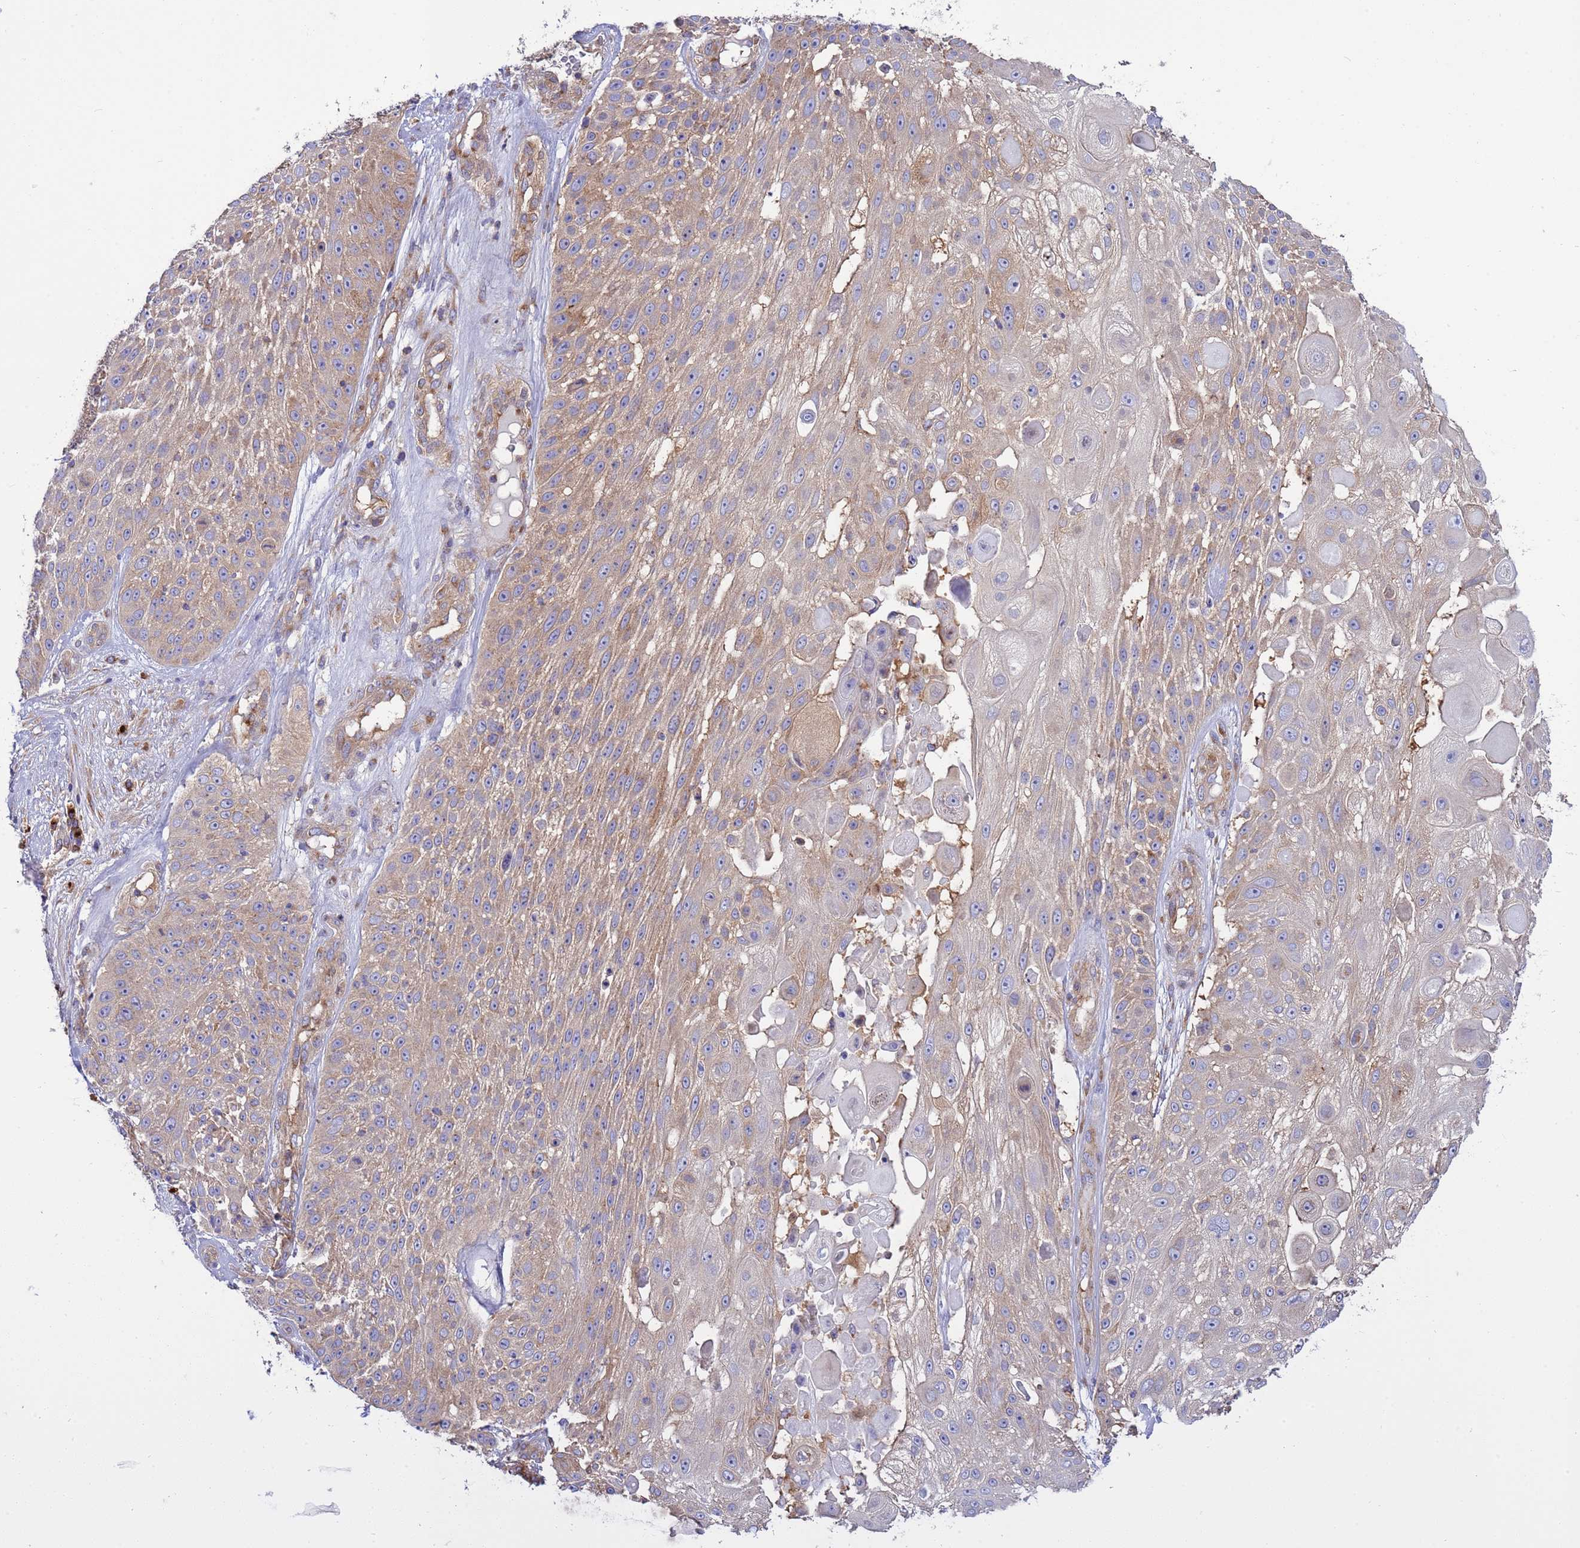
{"staining": {"intensity": "weak", "quantity": "25%-75%", "location": "cytoplasmic/membranous"}, "tissue": "skin cancer", "cell_type": "Tumor cells", "image_type": "cancer", "snomed": [{"axis": "morphology", "description": "Squamous cell carcinoma, NOS"}, {"axis": "topography", "description": "Skin"}], "caption": "Skin squamous cell carcinoma stained with a brown dye demonstrates weak cytoplasmic/membranous positive staining in about 25%-75% of tumor cells.", "gene": "ANAPC1", "patient": {"sex": "female", "age": 86}}